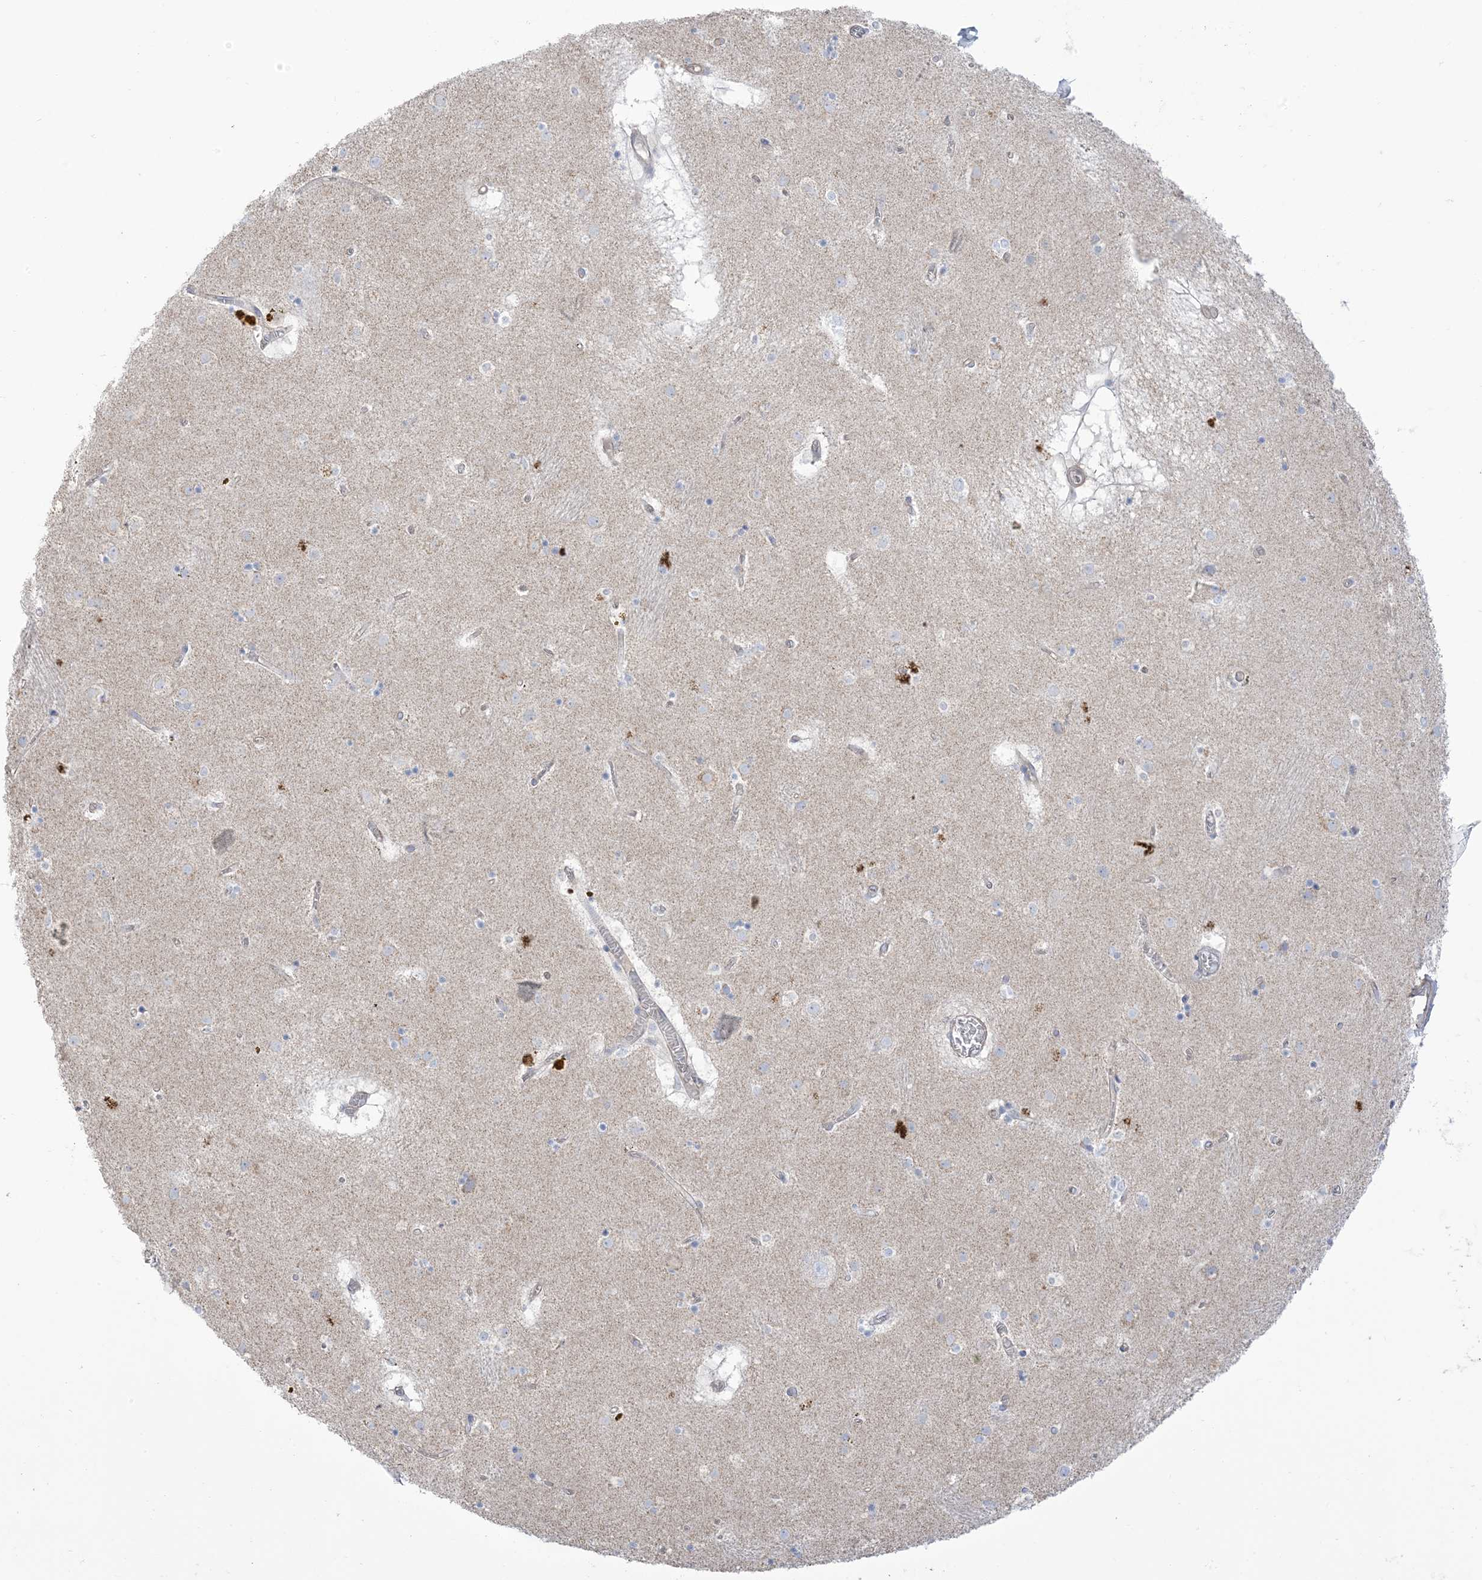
{"staining": {"intensity": "negative", "quantity": "none", "location": "none"}, "tissue": "caudate", "cell_type": "Glial cells", "image_type": "normal", "snomed": [{"axis": "morphology", "description": "Normal tissue, NOS"}, {"axis": "topography", "description": "Lateral ventricle wall"}], "caption": "This image is of unremarkable caudate stained with immunohistochemistry (IHC) to label a protein in brown with the nuclei are counter-stained blue. There is no positivity in glial cells.", "gene": "MTHFD2L", "patient": {"sex": "male", "age": 70}}